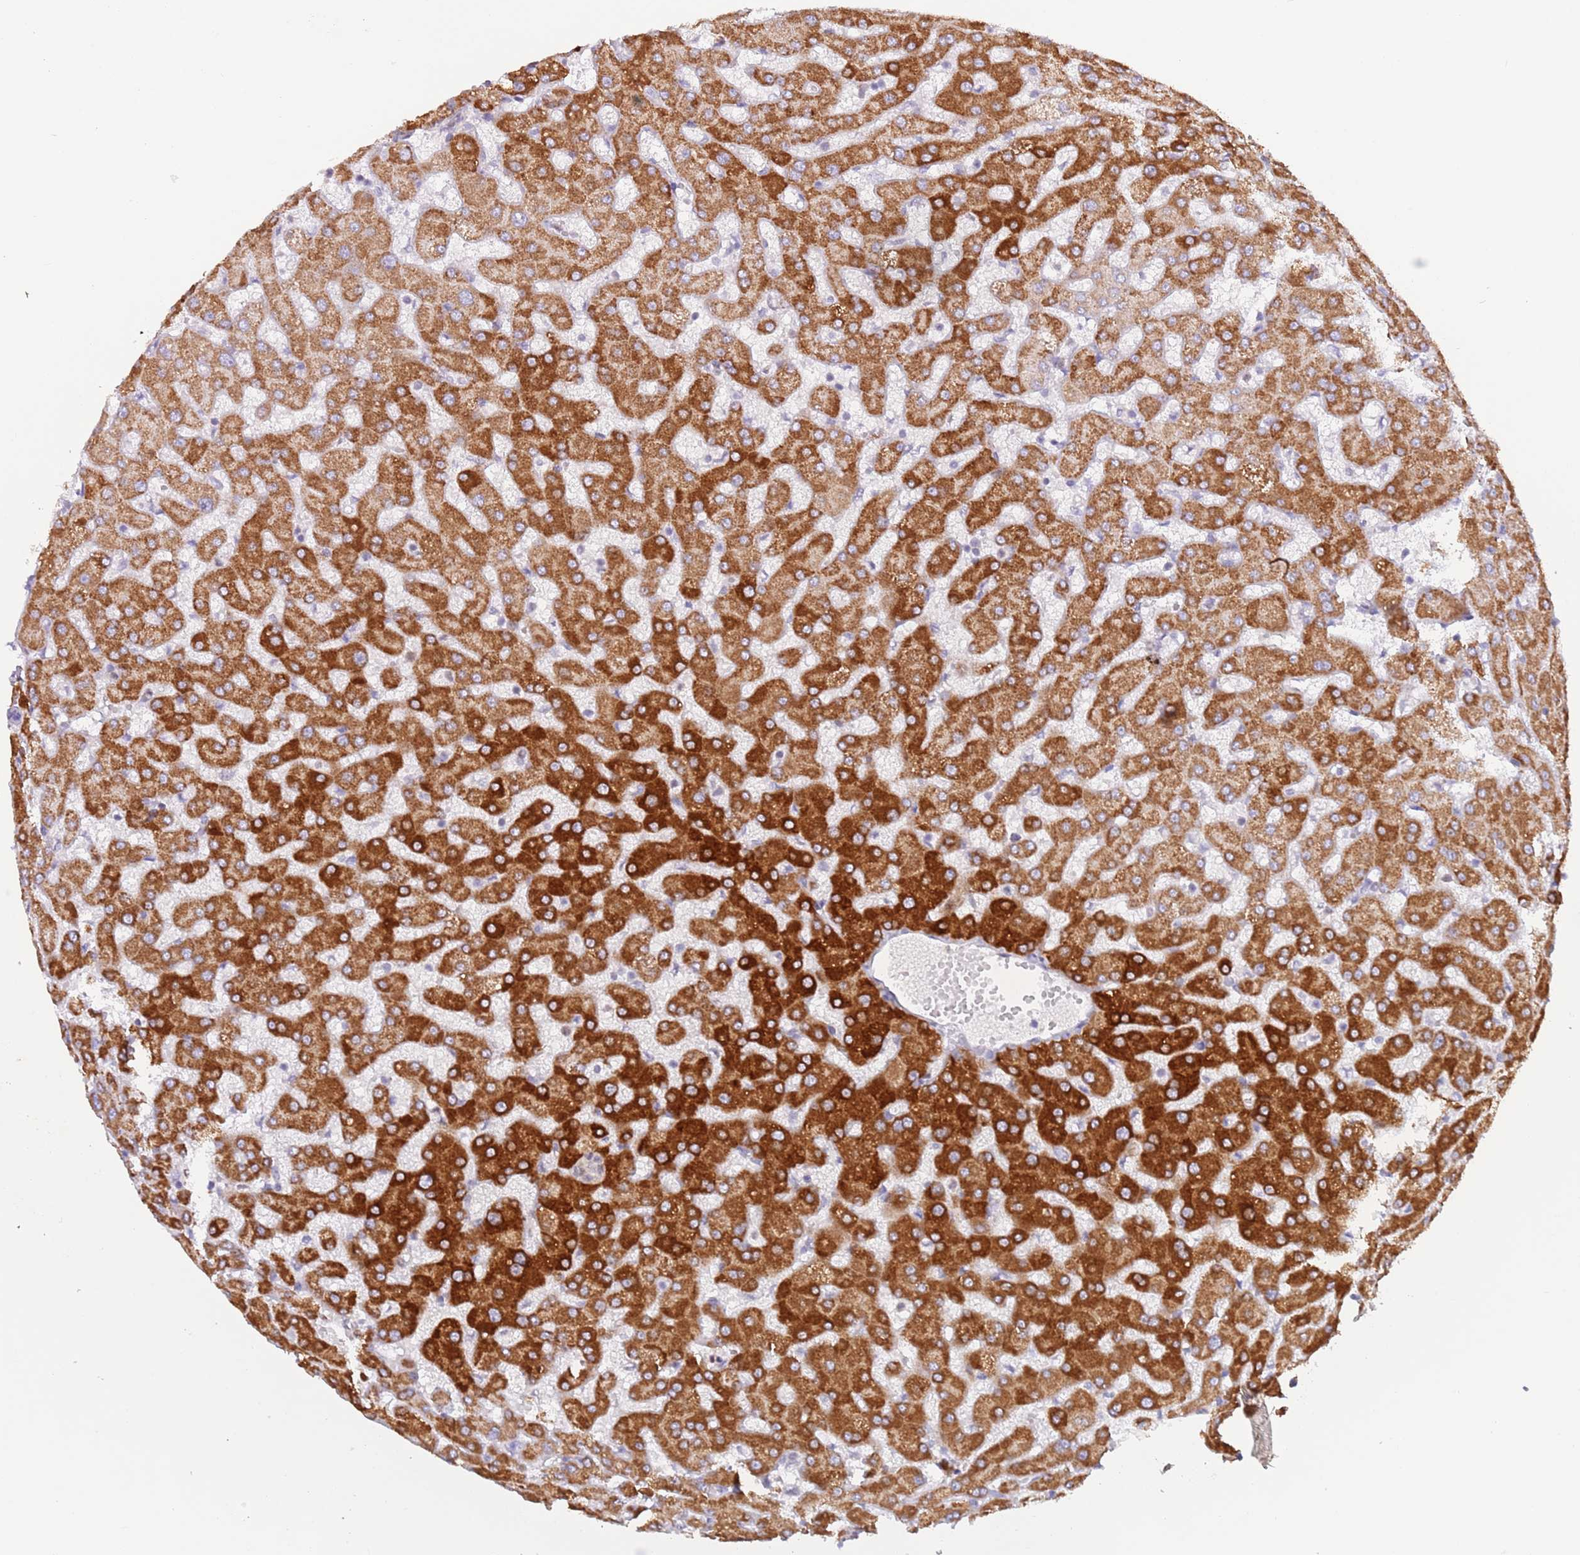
{"staining": {"intensity": "moderate", "quantity": ">75%", "location": "cytoplasmic/membranous"}, "tissue": "liver", "cell_type": "Cholangiocytes", "image_type": "normal", "snomed": [{"axis": "morphology", "description": "Normal tissue, NOS"}, {"axis": "topography", "description": "Liver"}], "caption": "The immunohistochemical stain labels moderate cytoplasmic/membranous positivity in cholangiocytes of unremarkable liver. (DAB = brown stain, brightfield microscopy at high magnification).", "gene": "EBPL", "patient": {"sex": "female", "age": 63}}